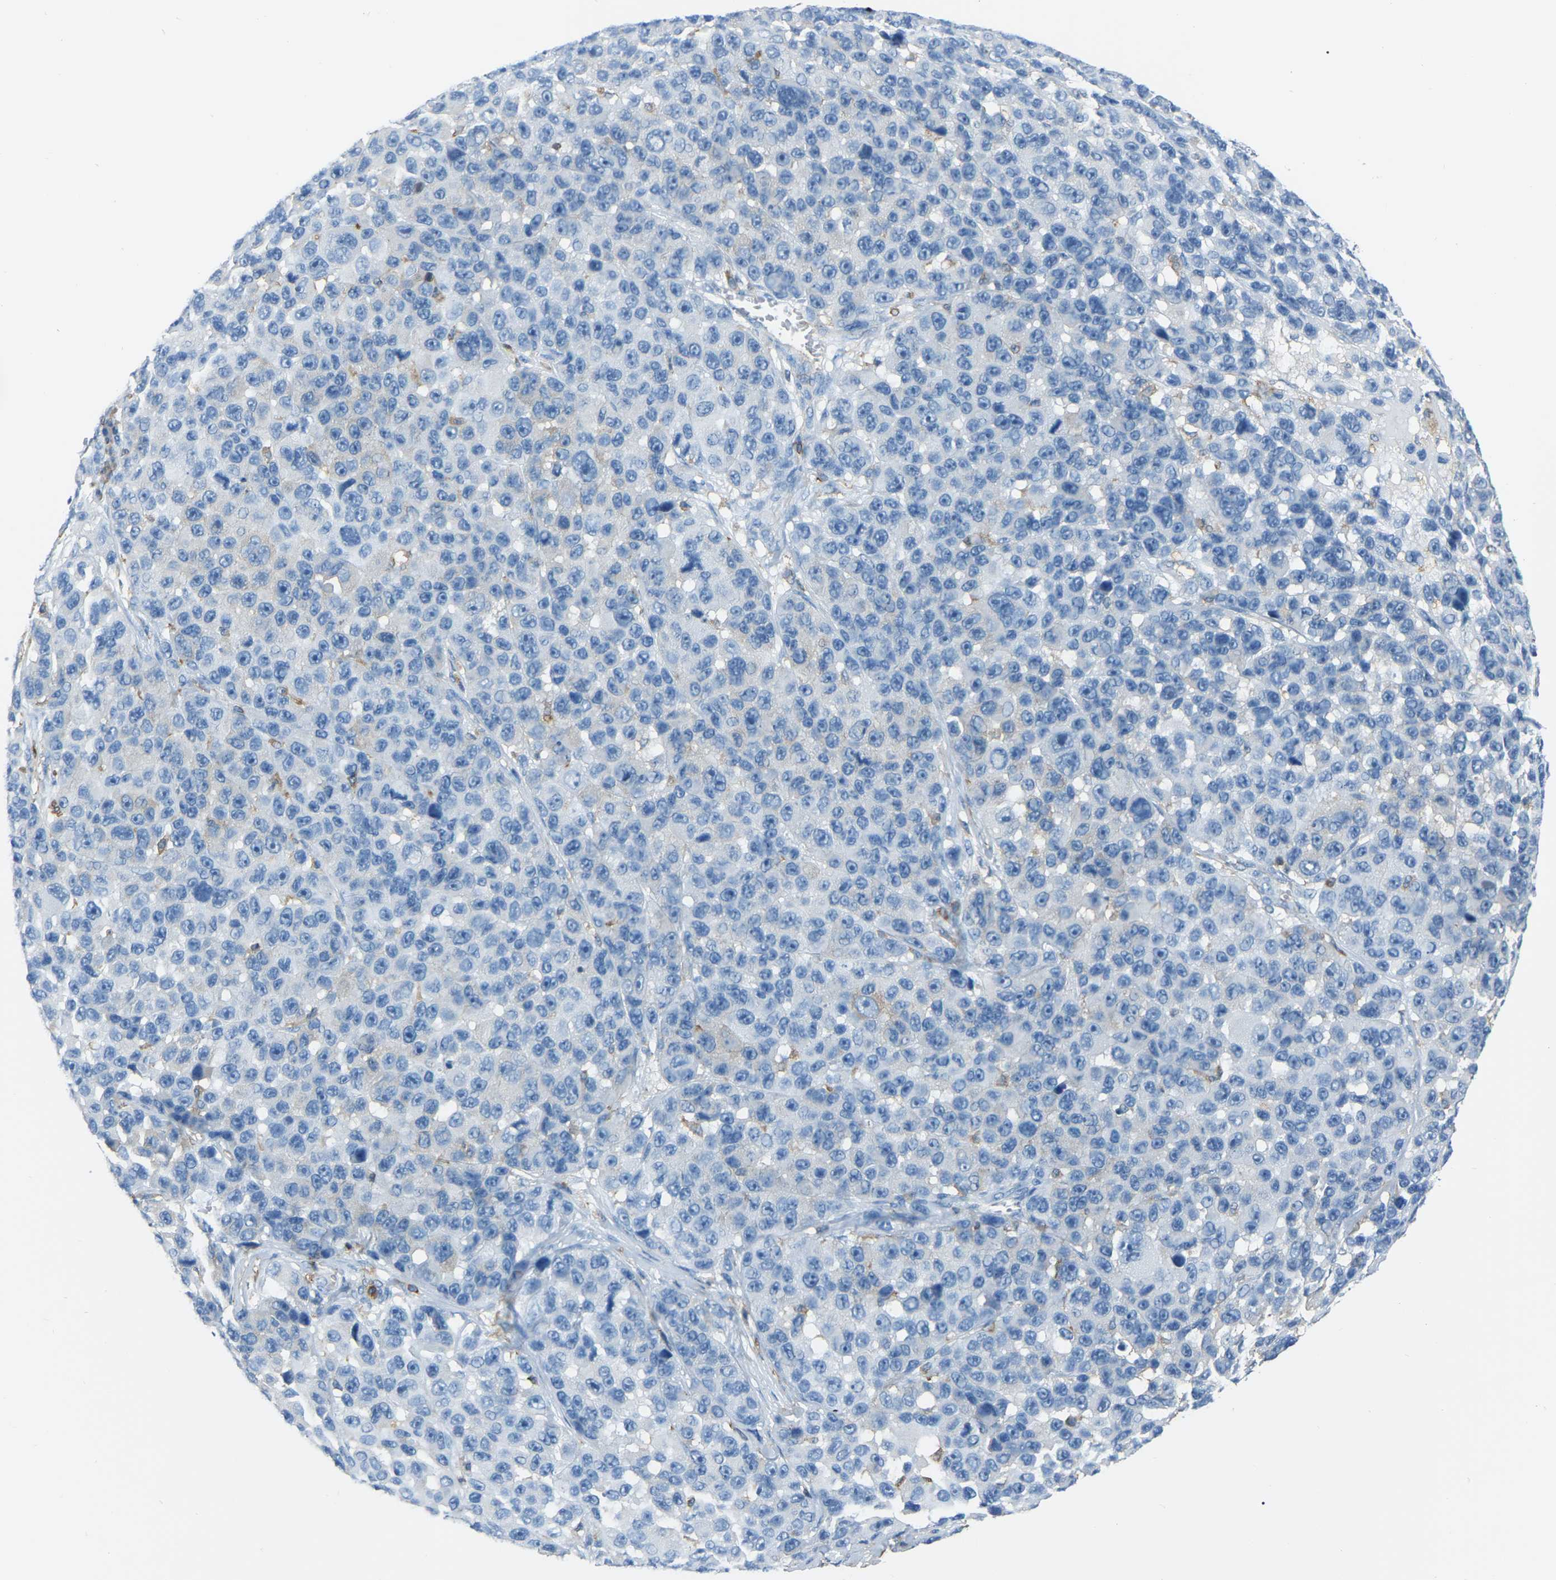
{"staining": {"intensity": "negative", "quantity": "none", "location": "none"}, "tissue": "melanoma", "cell_type": "Tumor cells", "image_type": "cancer", "snomed": [{"axis": "morphology", "description": "Malignant melanoma, NOS"}, {"axis": "topography", "description": "Skin"}], "caption": "Tumor cells are negative for protein expression in human malignant melanoma.", "gene": "ARHGAP45", "patient": {"sex": "male", "age": 53}}